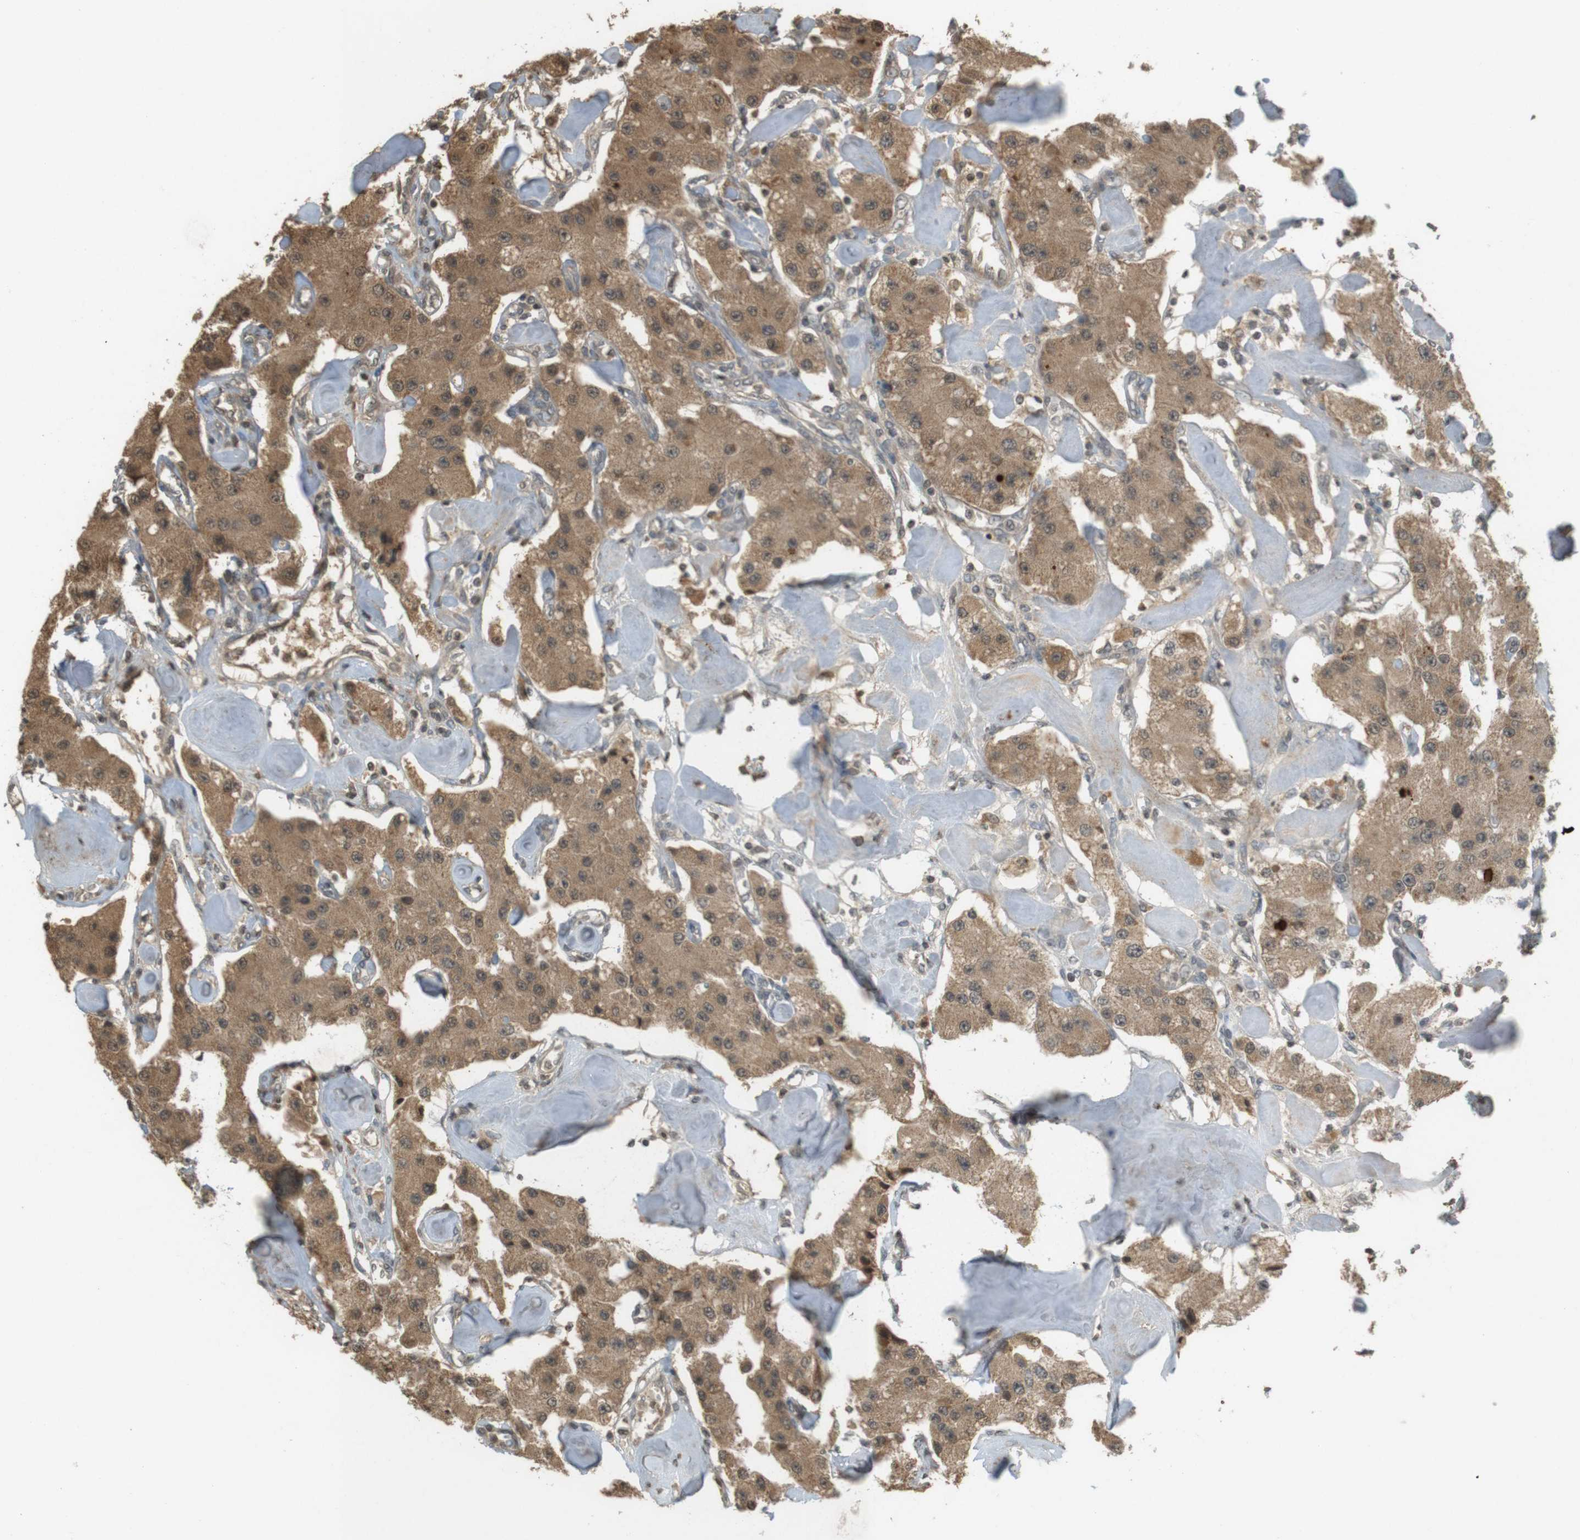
{"staining": {"intensity": "moderate", "quantity": ">75%", "location": "cytoplasmic/membranous"}, "tissue": "carcinoid", "cell_type": "Tumor cells", "image_type": "cancer", "snomed": [{"axis": "morphology", "description": "Carcinoid, malignant, NOS"}, {"axis": "topography", "description": "Pancreas"}], "caption": "A high-resolution photomicrograph shows immunohistochemistry (IHC) staining of carcinoid, which reveals moderate cytoplasmic/membranous expression in approximately >75% of tumor cells.", "gene": "SRR", "patient": {"sex": "male", "age": 41}}